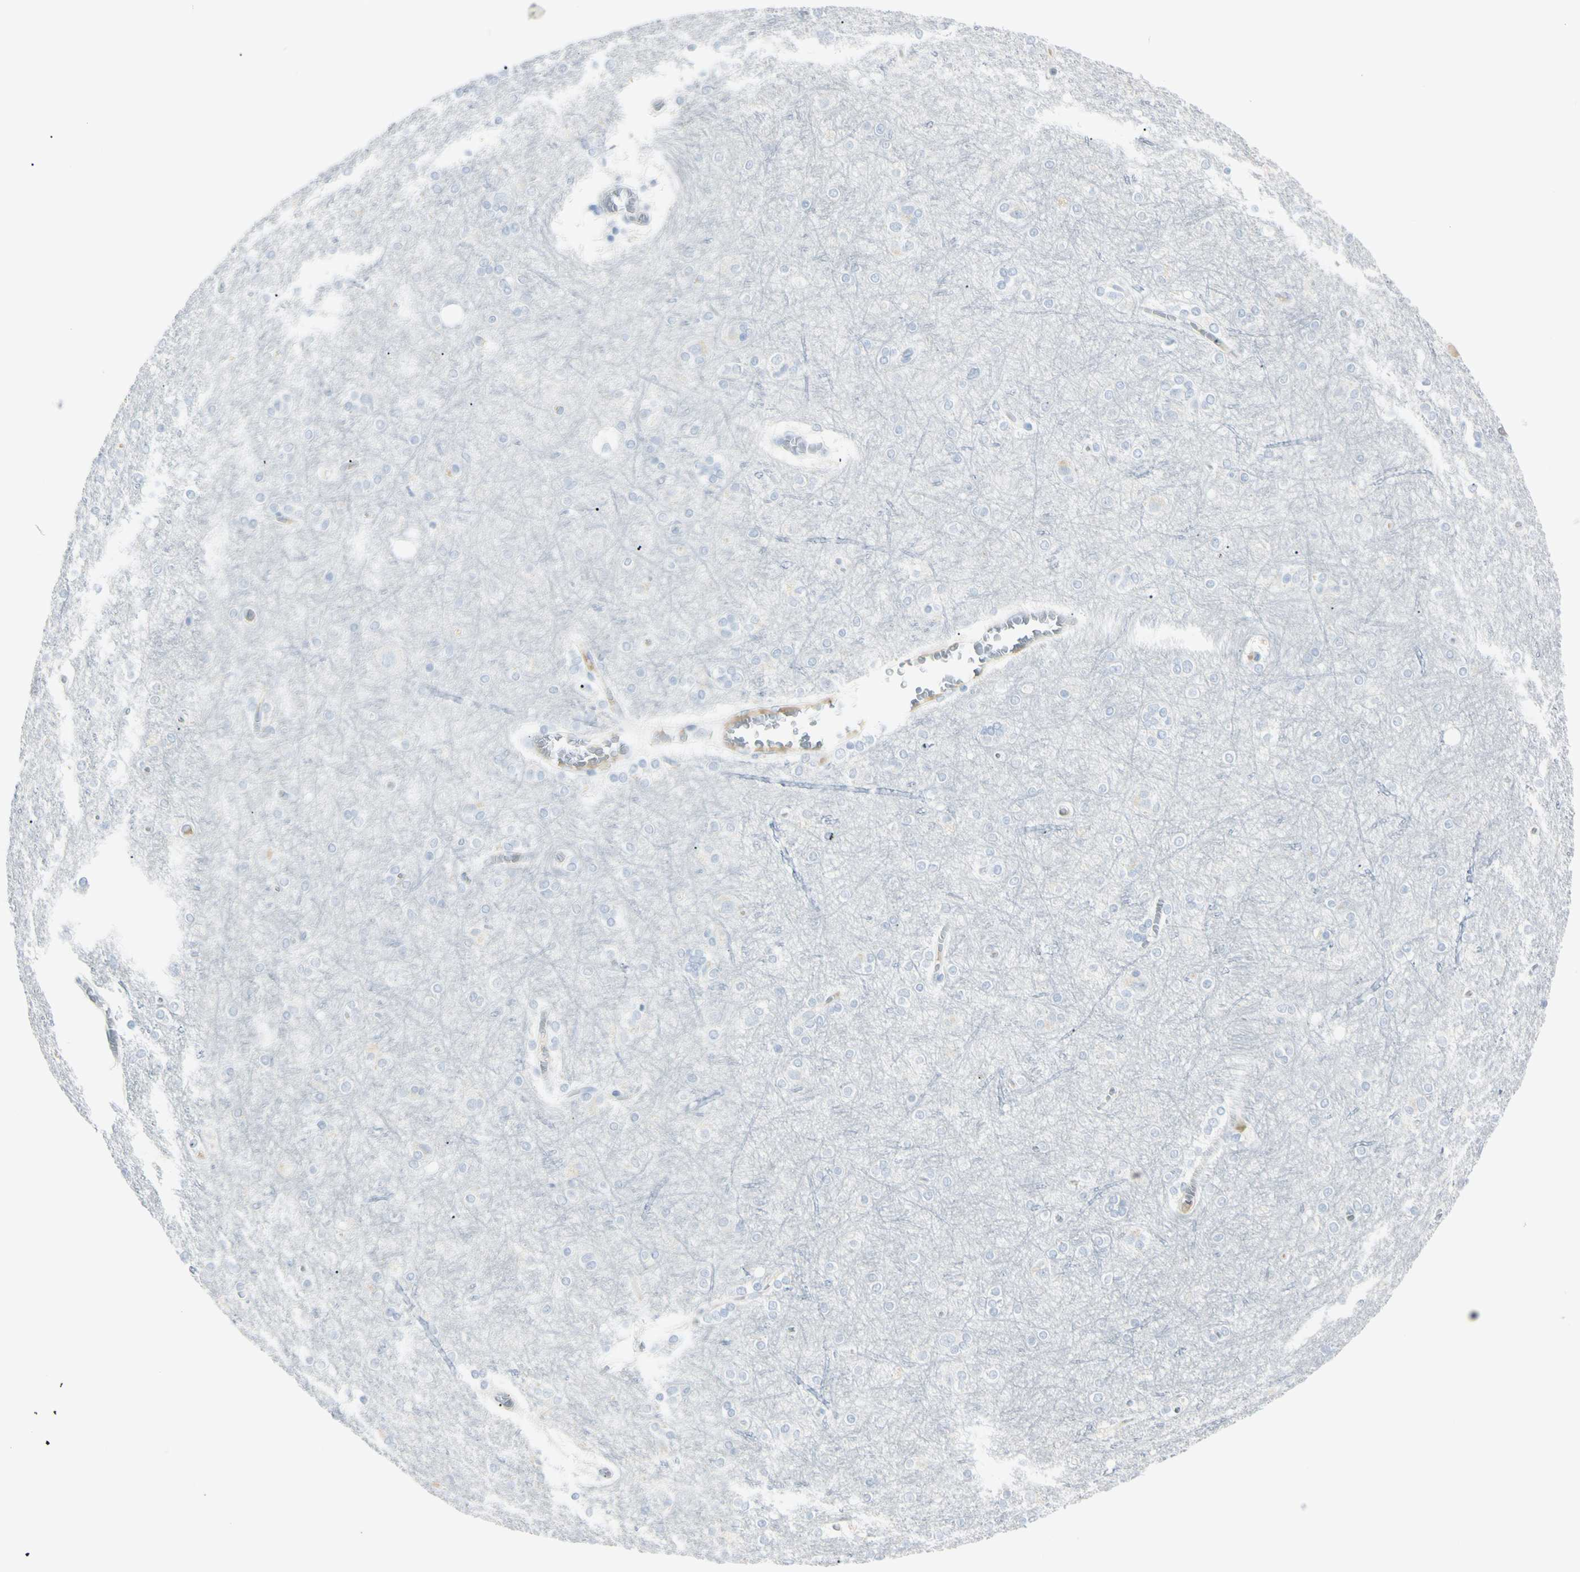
{"staining": {"intensity": "negative", "quantity": "none", "location": "none"}, "tissue": "cerebral cortex", "cell_type": "Endothelial cells", "image_type": "normal", "snomed": [{"axis": "morphology", "description": "Normal tissue, NOS"}, {"axis": "topography", "description": "Cerebral cortex"}], "caption": "A high-resolution image shows IHC staining of unremarkable cerebral cortex, which demonstrates no significant staining in endothelial cells.", "gene": "PIP", "patient": {"sex": "female", "age": 54}}